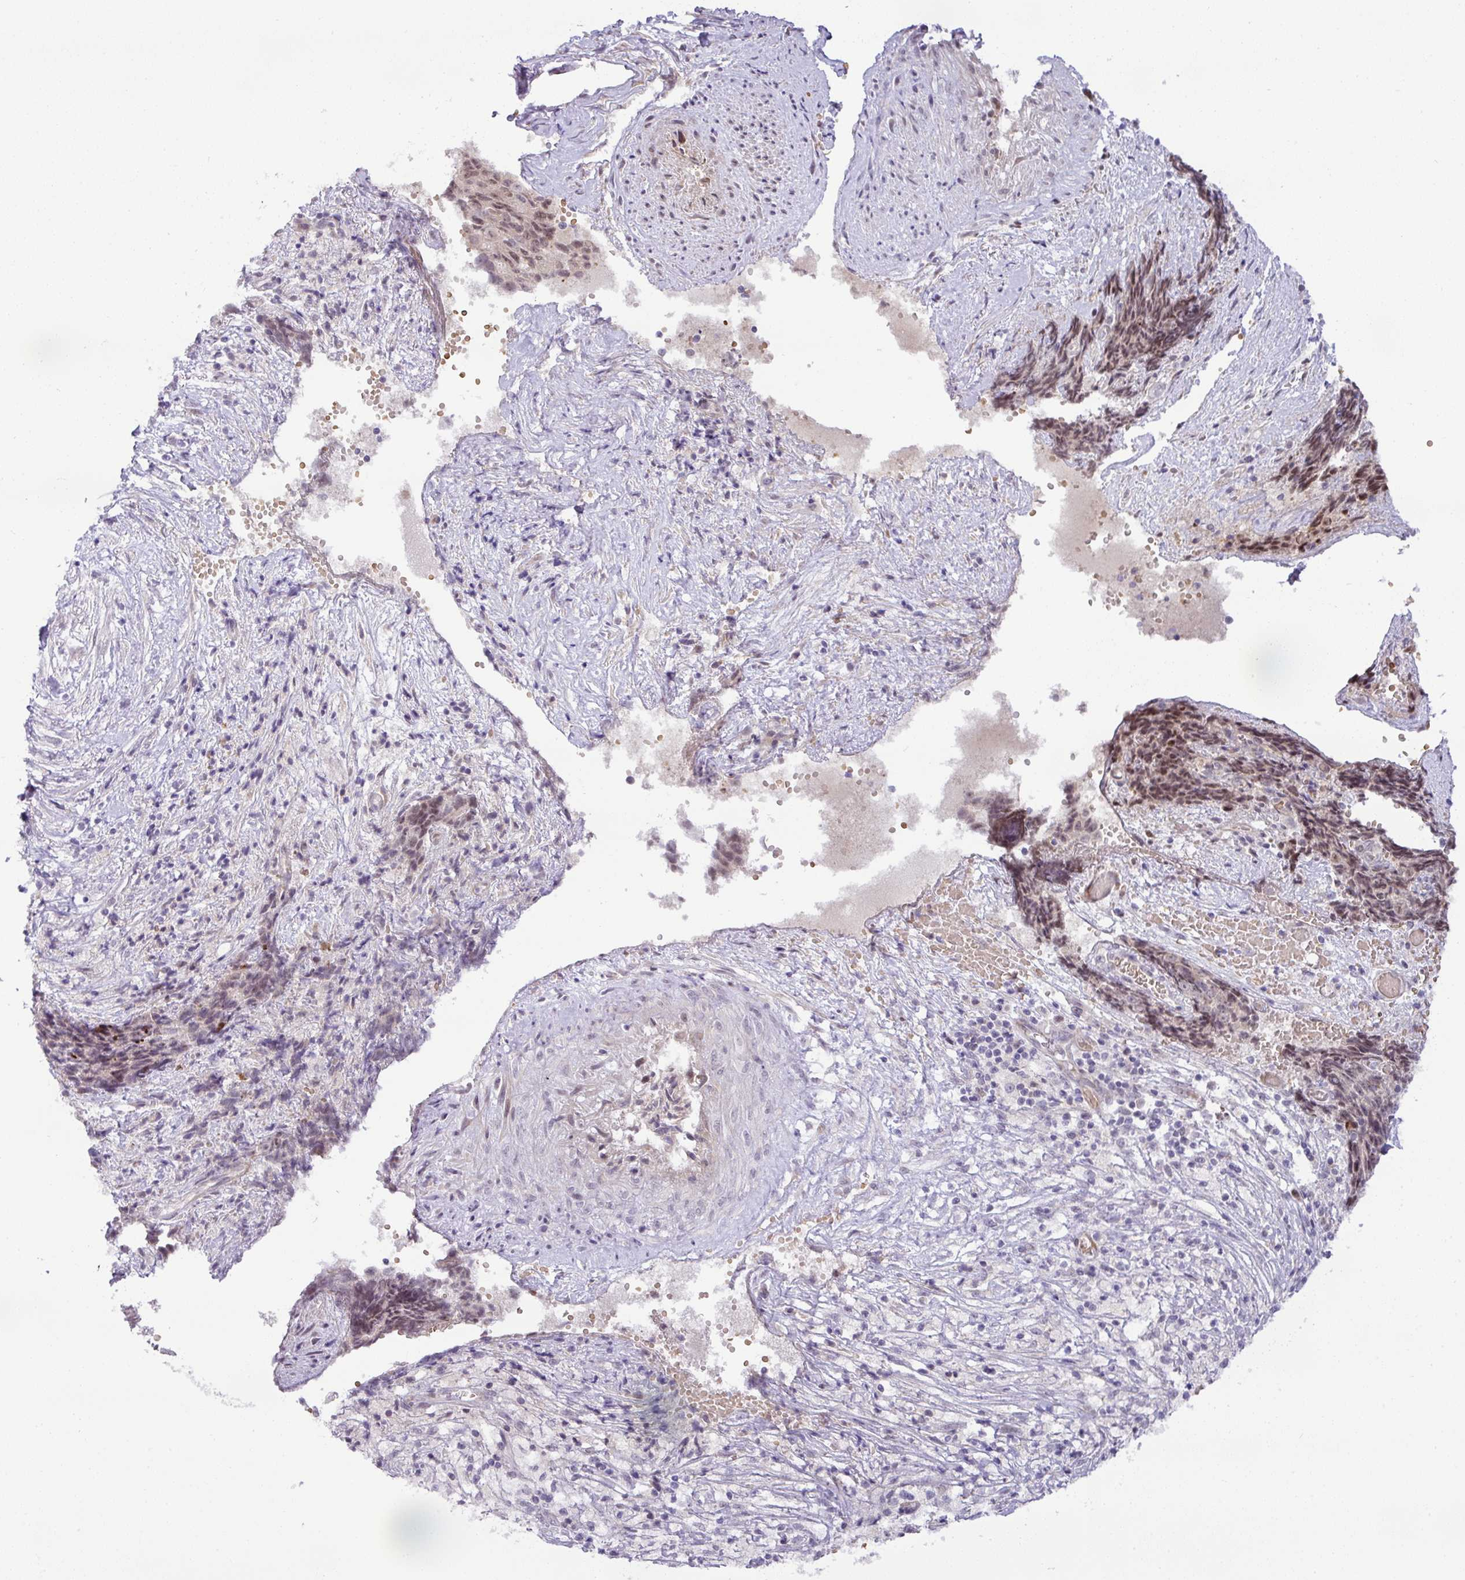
{"staining": {"intensity": "moderate", "quantity": ">75%", "location": "nuclear"}, "tissue": "ovarian cancer", "cell_type": "Tumor cells", "image_type": "cancer", "snomed": [{"axis": "morphology", "description": "Carcinoma, endometroid"}, {"axis": "topography", "description": "Ovary"}], "caption": "The histopathology image reveals staining of ovarian cancer (endometroid carcinoma), revealing moderate nuclear protein positivity (brown color) within tumor cells.", "gene": "PARP2", "patient": {"sex": "female", "age": 42}}